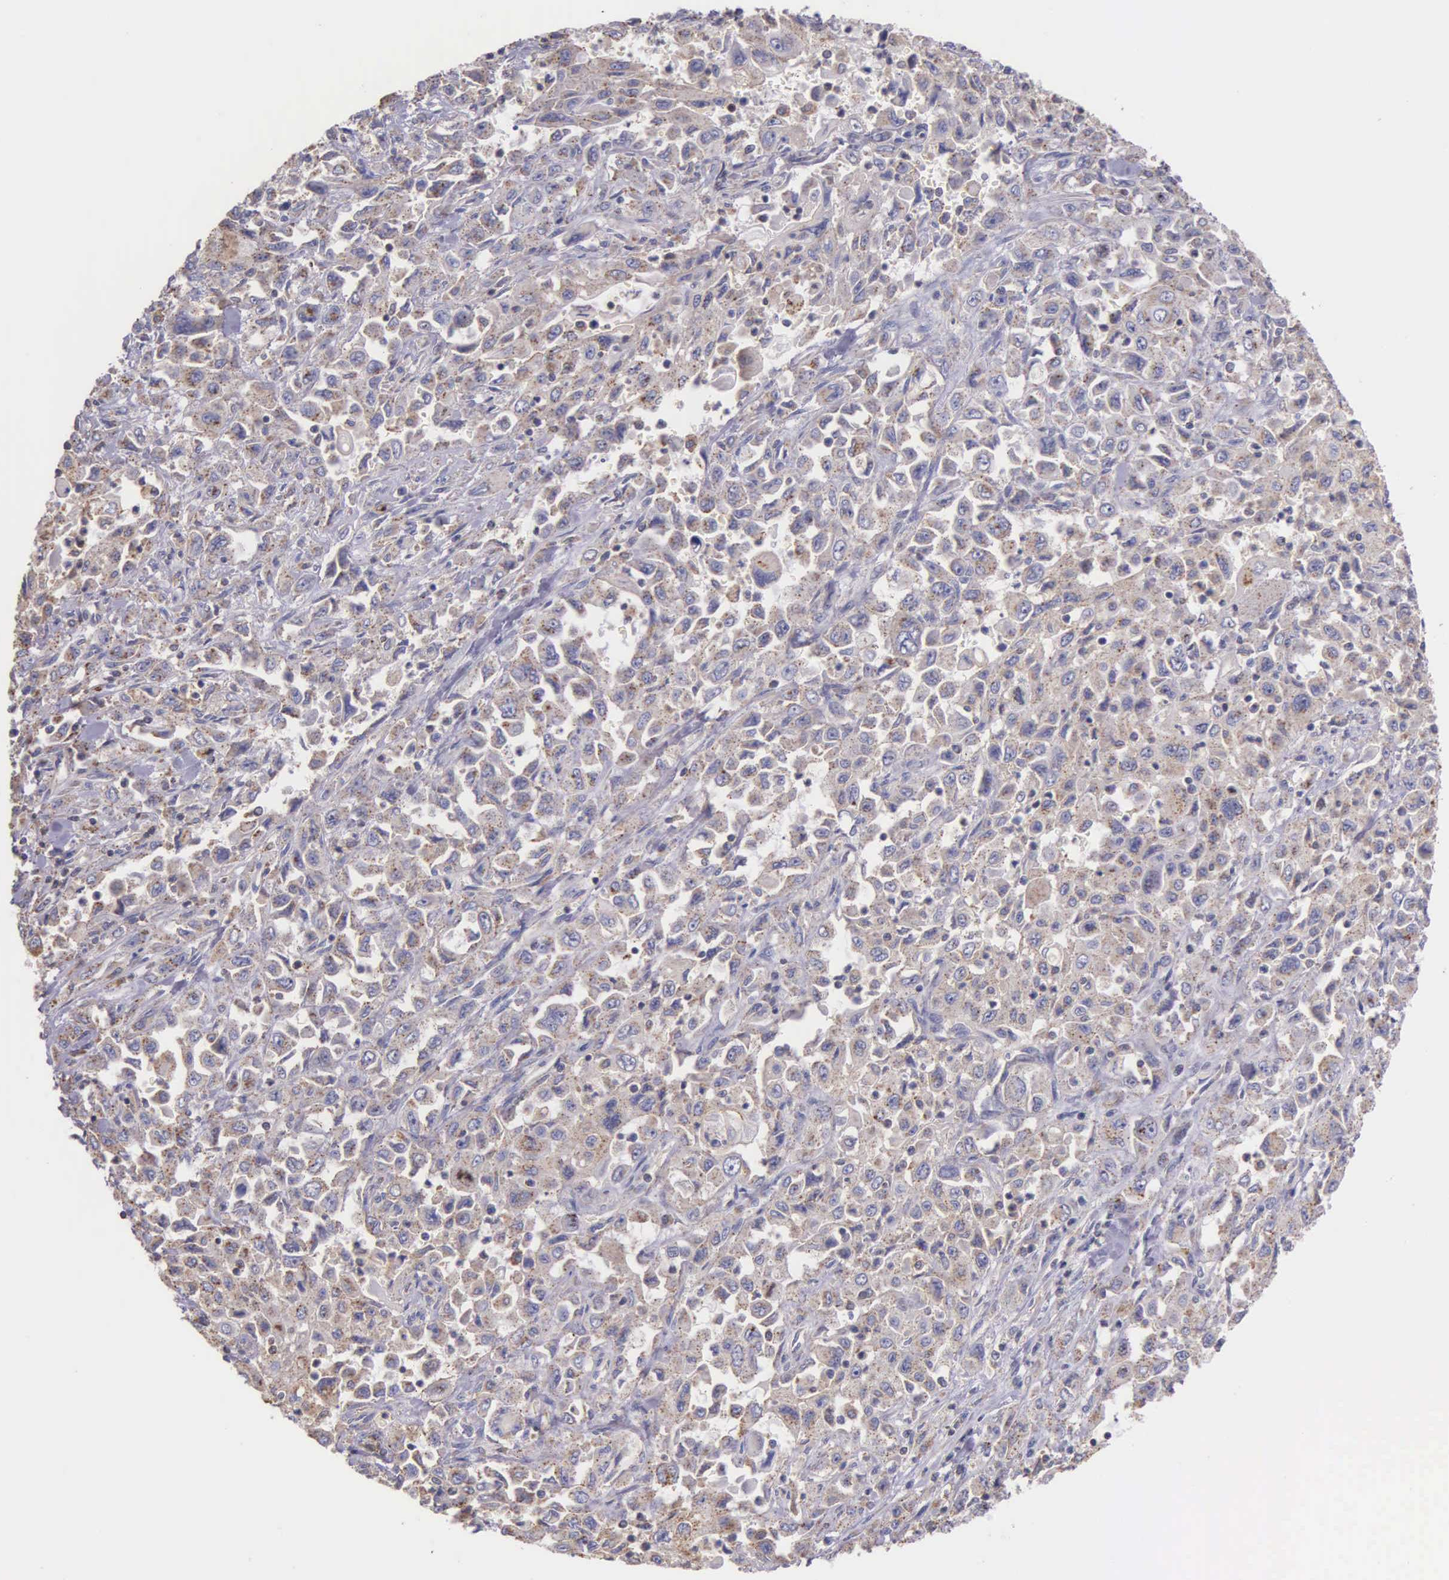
{"staining": {"intensity": "weak", "quantity": "25%-75%", "location": "cytoplasmic/membranous"}, "tissue": "pancreatic cancer", "cell_type": "Tumor cells", "image_type": "cancer", "snomed": [{"axis": "morphology", "description": "Adenocarcinoma, NOS"}, {"axis": "topography", "description": "Pancreas"}], "caption": "Protein staining demonstrates weak cytoplasmic/membranous expression in about 25%-75% of tumor cells in pancreatic cancer.", "gene": "MIA2", "patient": {"sex": "male", "age": 70}}